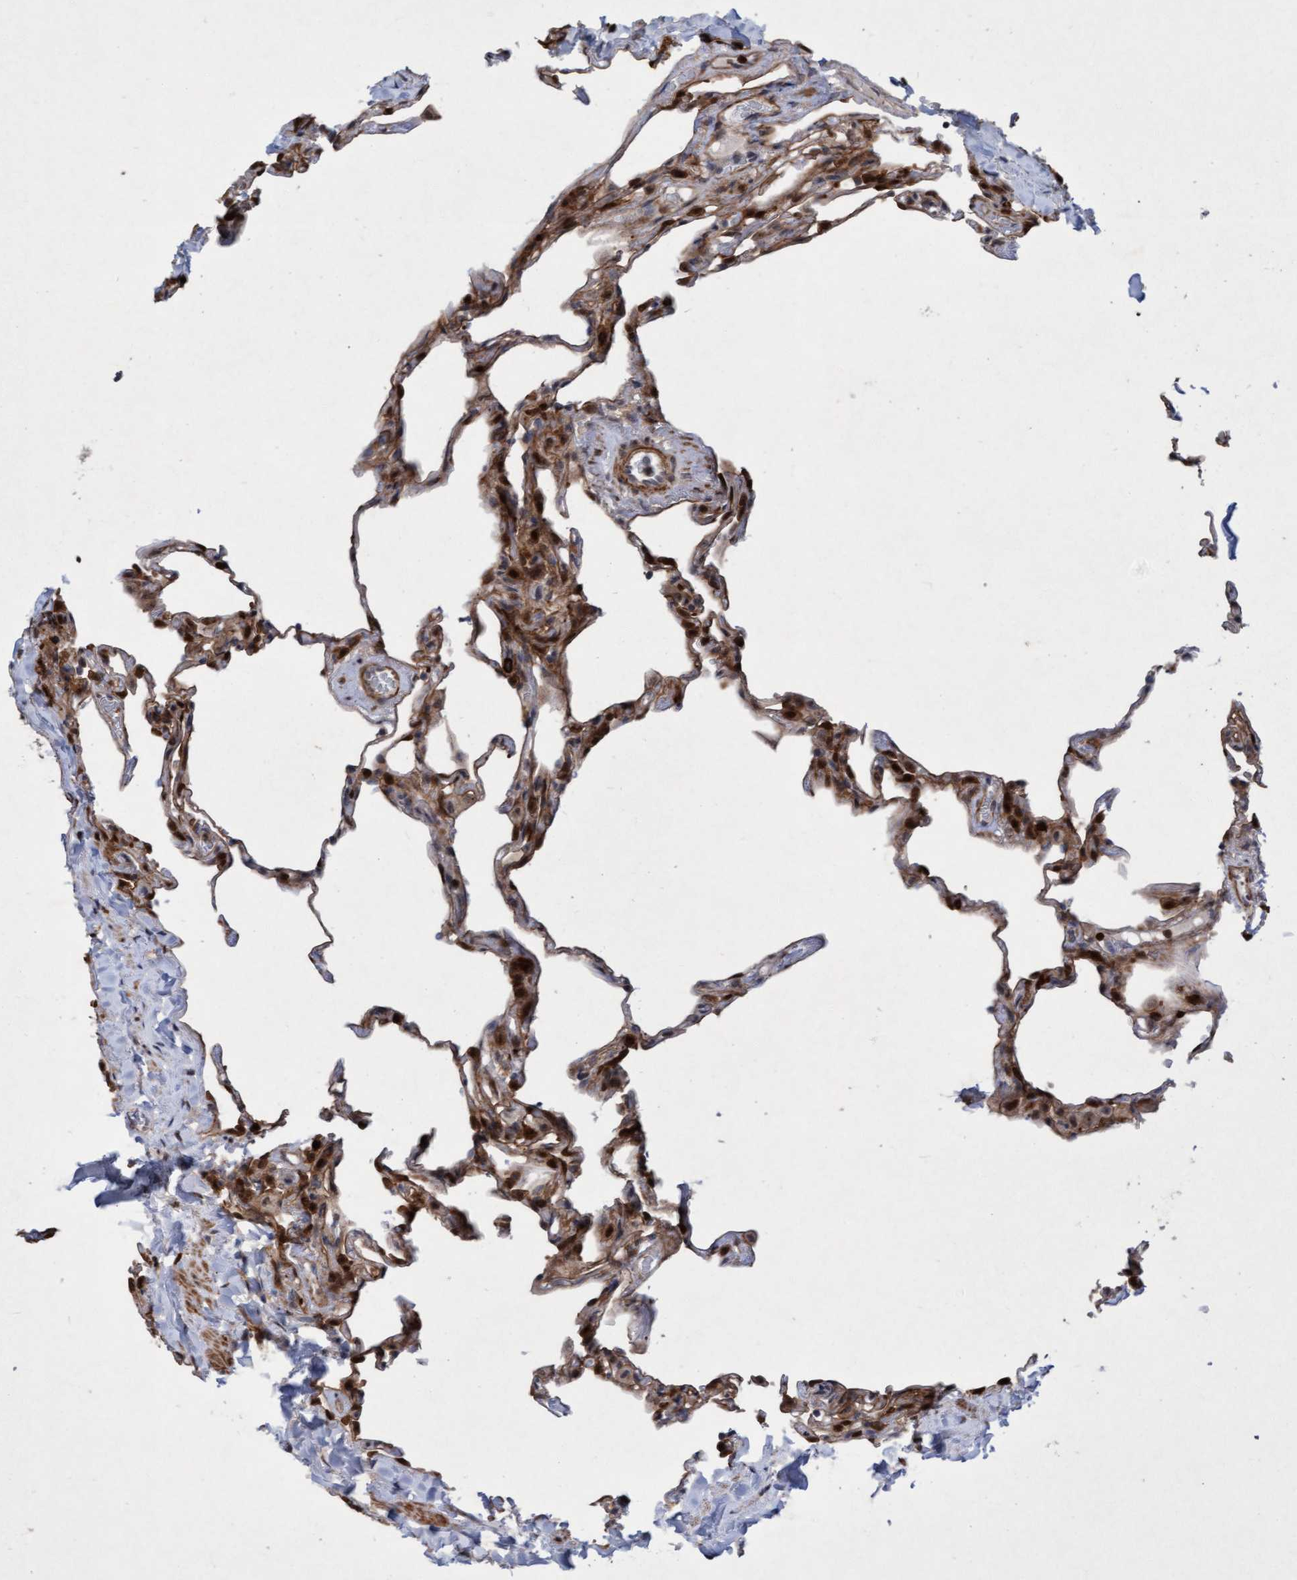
{"staining": {"intensity": "moderate", "quantity": "25%-75%", "location": "cytoplasmic/membranous,nuclear"}, "tissue": "lung", "cell_type": "Alveolar cells", "image_type": "normal", "snomed": [{"axis": "morphology", "description": "Normal tissue, NOS"}, {"axis": "topography", "description": "Lung"}], "caption": "Immunohistochemistry (DAB (3,3'-diaminobenzidine)) staining of unremarkable lung reveals moderate cytoplasmic/membranous,nuclear protein positivity in approximately 25%-75% of alveolar cells. The staining was performed using DAB, with brown indicating positive protein expression. Nuclei are stained blue with hematoxylin.", "gene": "RAP1GAP2", "patient": {"sex": "male", "age": 59}}